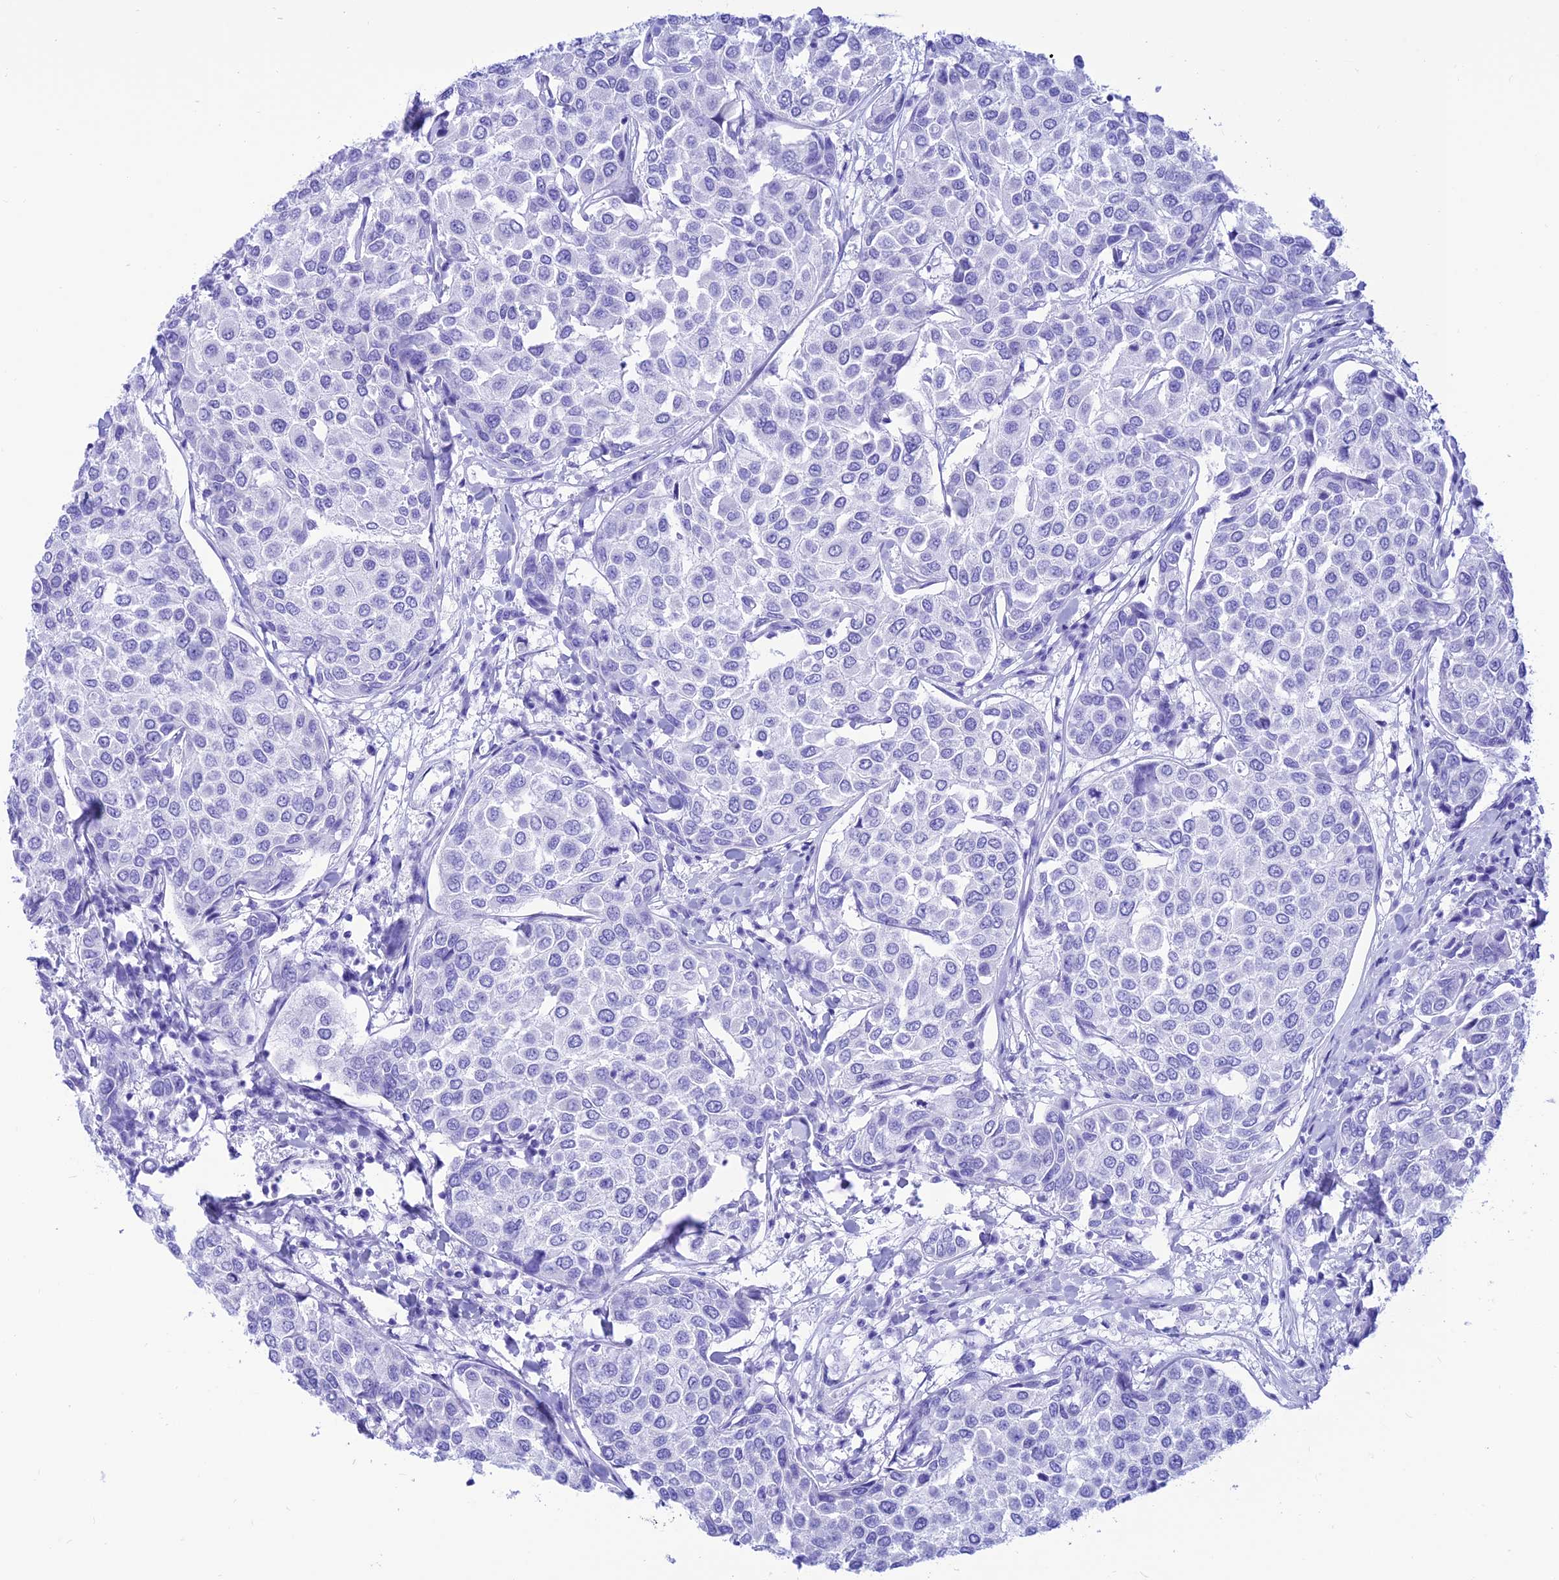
{"staining": {"intensity": "negative", "quantity": "none", "location": "none"}, "tissue": "breast cancer", "cell_type": "Tumor cells", "image_type": "cancer", "snomed": [{"axis": "morphology", "description": "Duct carcinoma"}, {"axis": "topography", "description": "Breast"}], "caption": "An image of human breast cancer (intraductal carcinoma) is negative for staining in tumor cells.", "gene": "PRNP", "patient": {"sex": "female", "age": 55}}